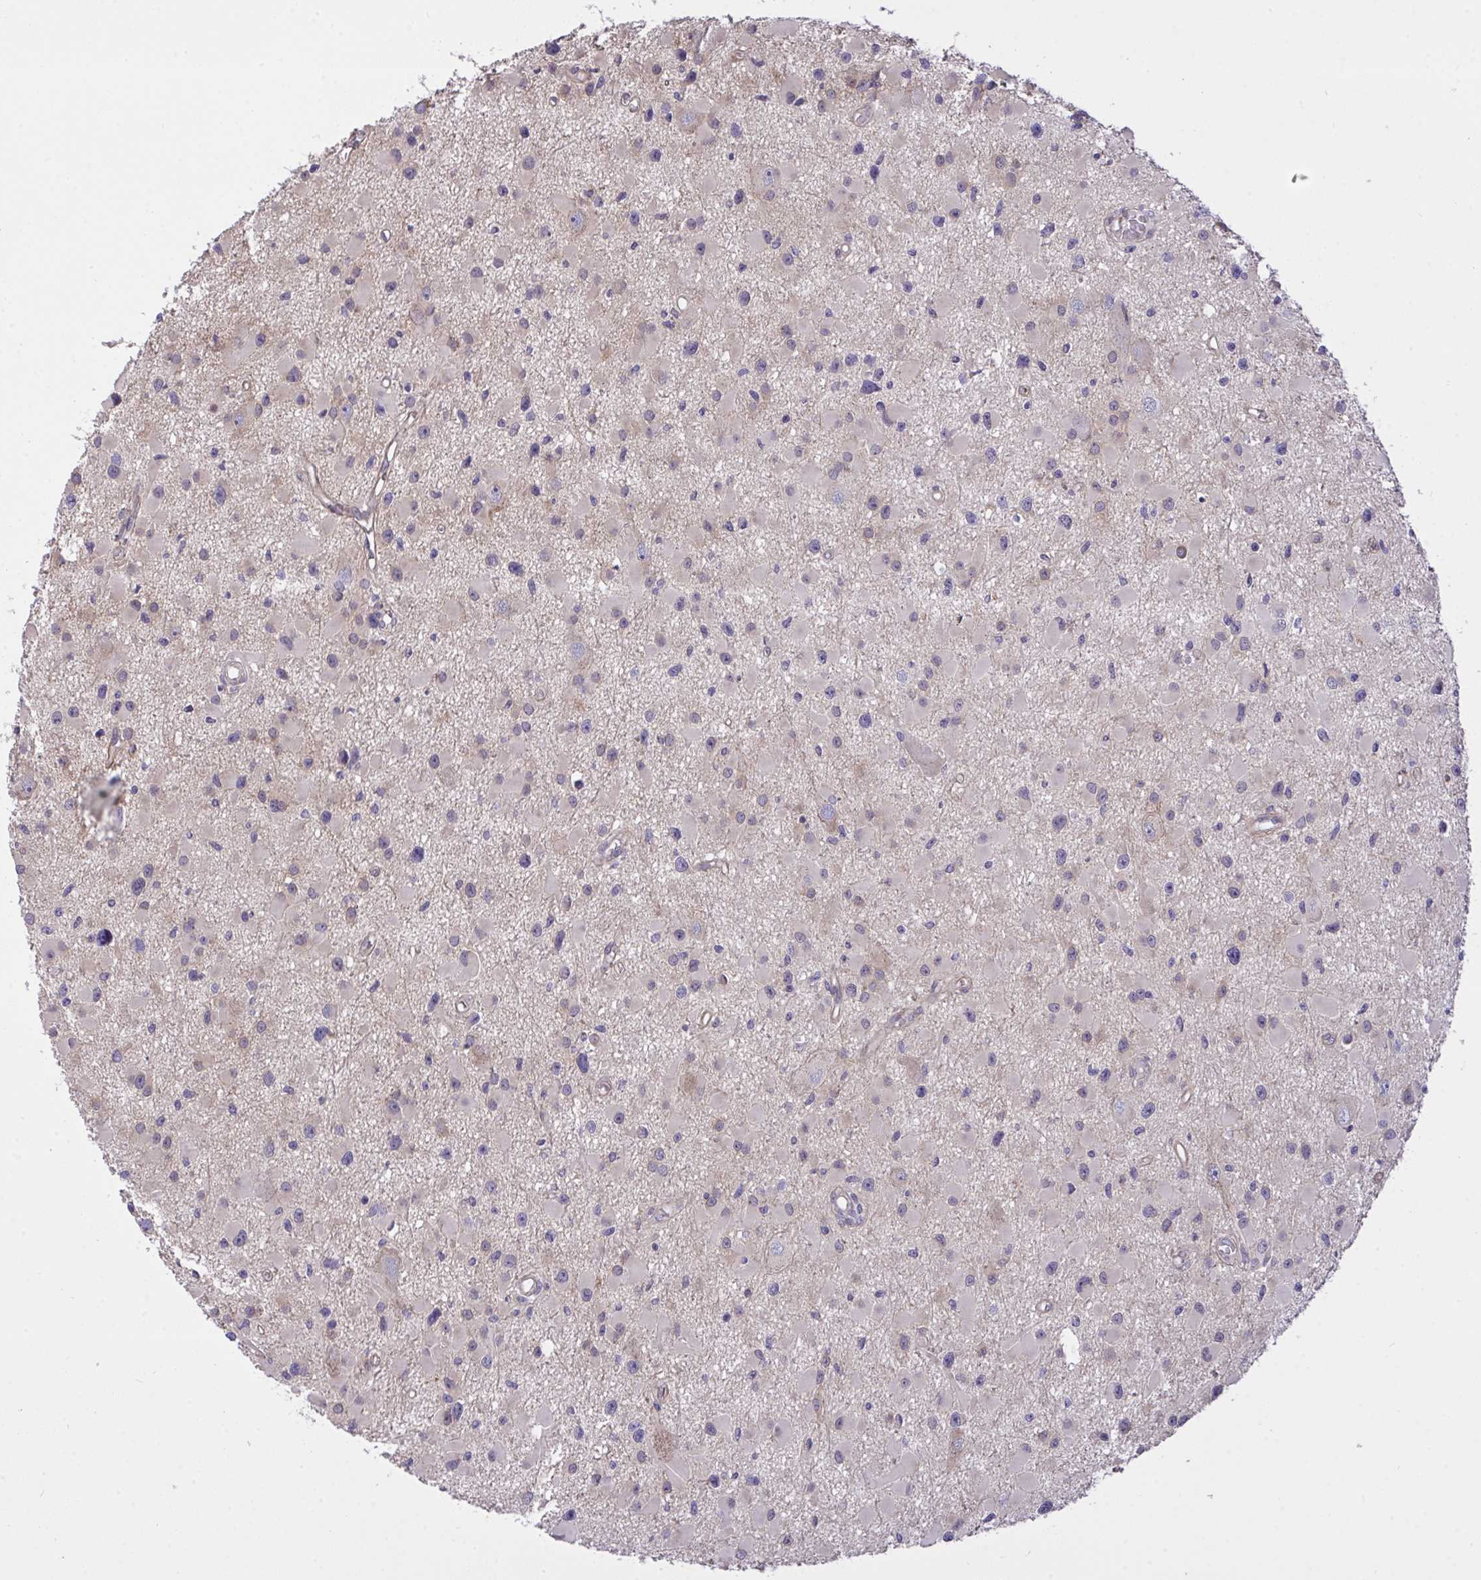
{"staining": {"intensity": "negative", "quantity": "none", "location": "none"}, "tissue": "glioma", "cell_type": "Tumor cells", "image_type": "cancer", "snomed": [{"axis": "morphology", "description": "Glioma, malignant, High grade"}, {"axis": "topography", "description": "Brain"}], "caption": "IHC of glioma exhibits no expression in tumor cells.", "gene": "TLN2", "patient": {"sex": "male", "age": 54}}